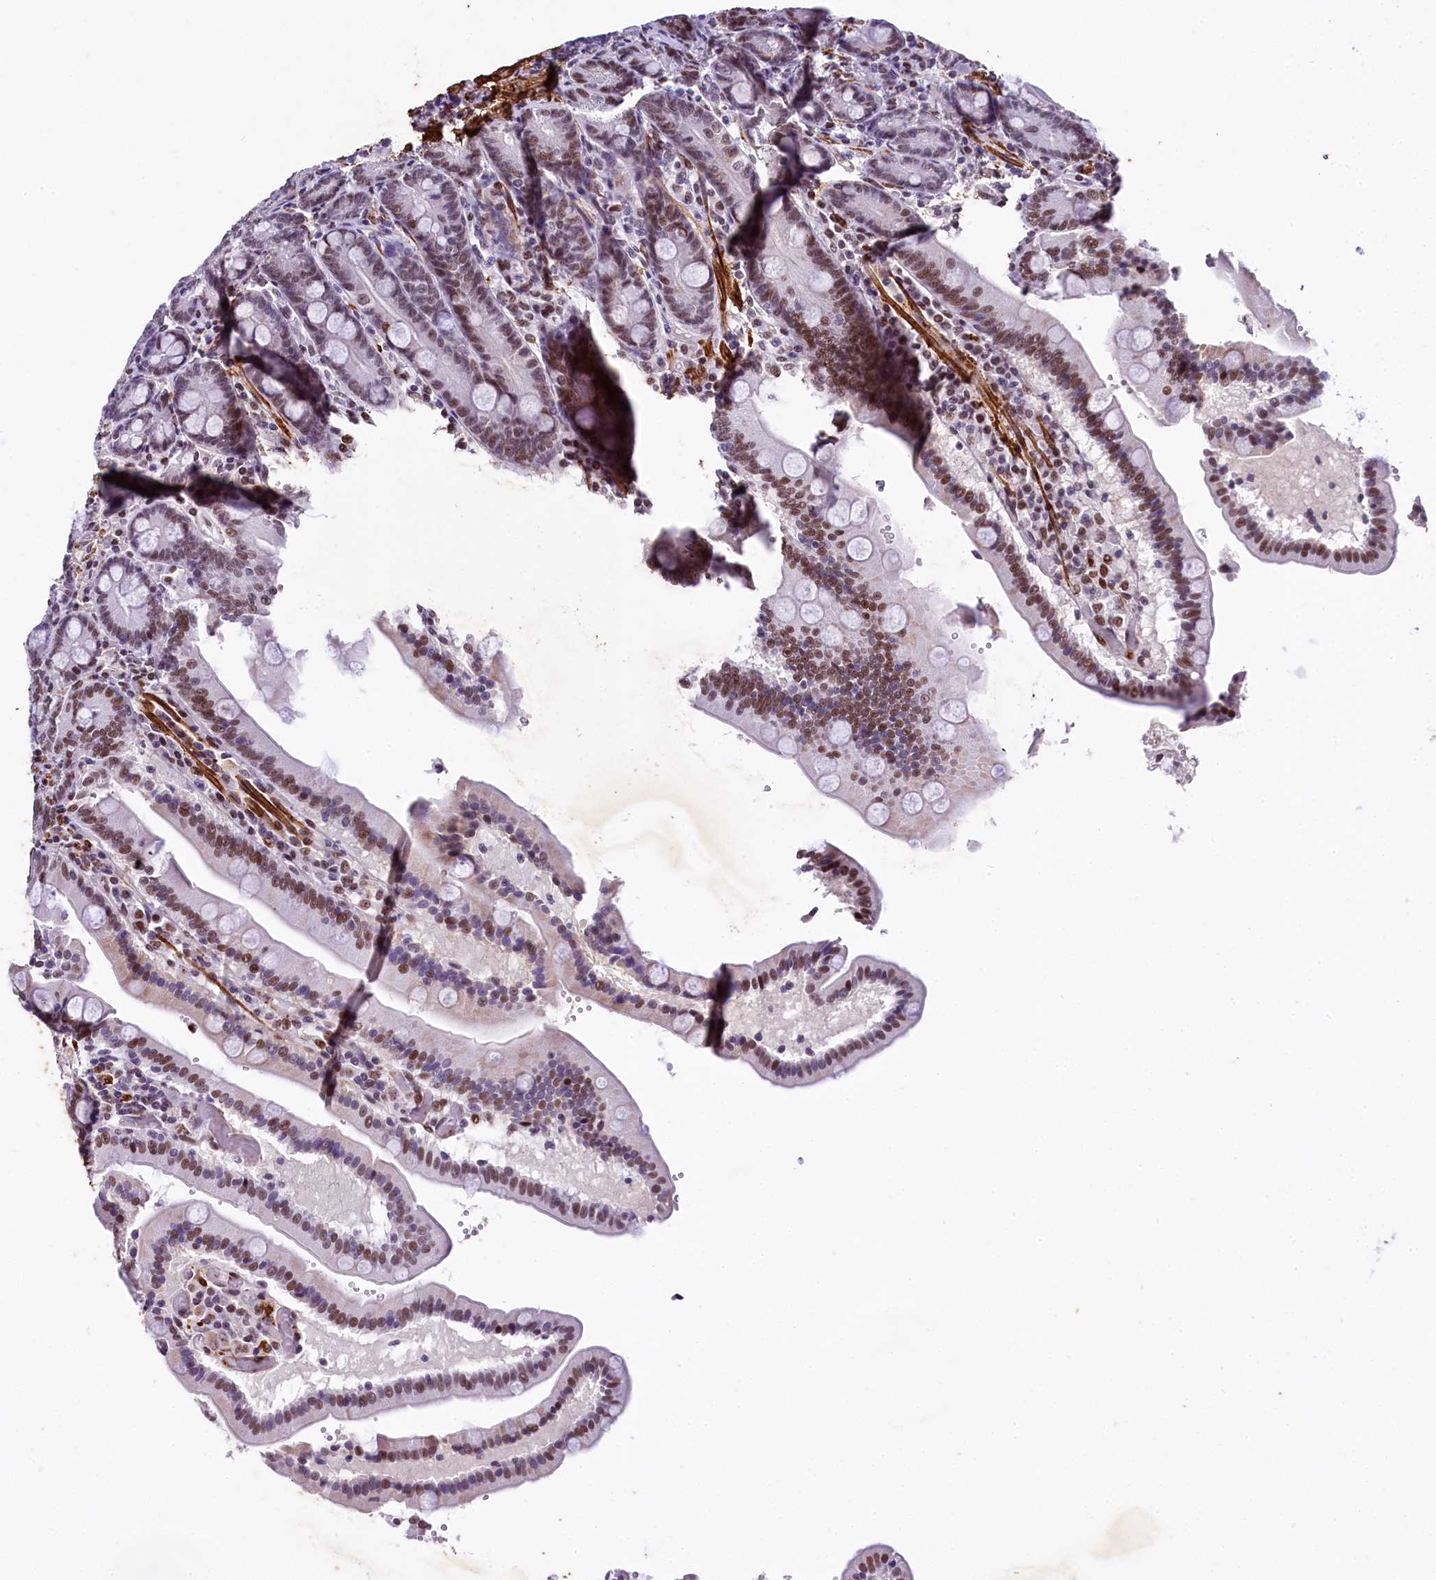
{"staining": {"intensity": "moderate", "quantity": ">75%", "location": "cytoplasmic/membranous"}, "tissue": "duodenum", "cell_type": "Glandular cells", "image_type": "normal", "snomed": [{"axis": "morphology", "description": "Normal tissue, NOS"}, {"axis": "topography", "description": "Duodenum"}], "caption": "Immunohistochemistry (IHC) of normal duodenum displays medium levels of moderate cytoplasmic/membranous staining in about >75% of glandular cells. (brown staining indicates protein expression, while blue staining denotes nuclei).", "gene": "SAMD10", "patient": {"sex": "female", "age": 62}}